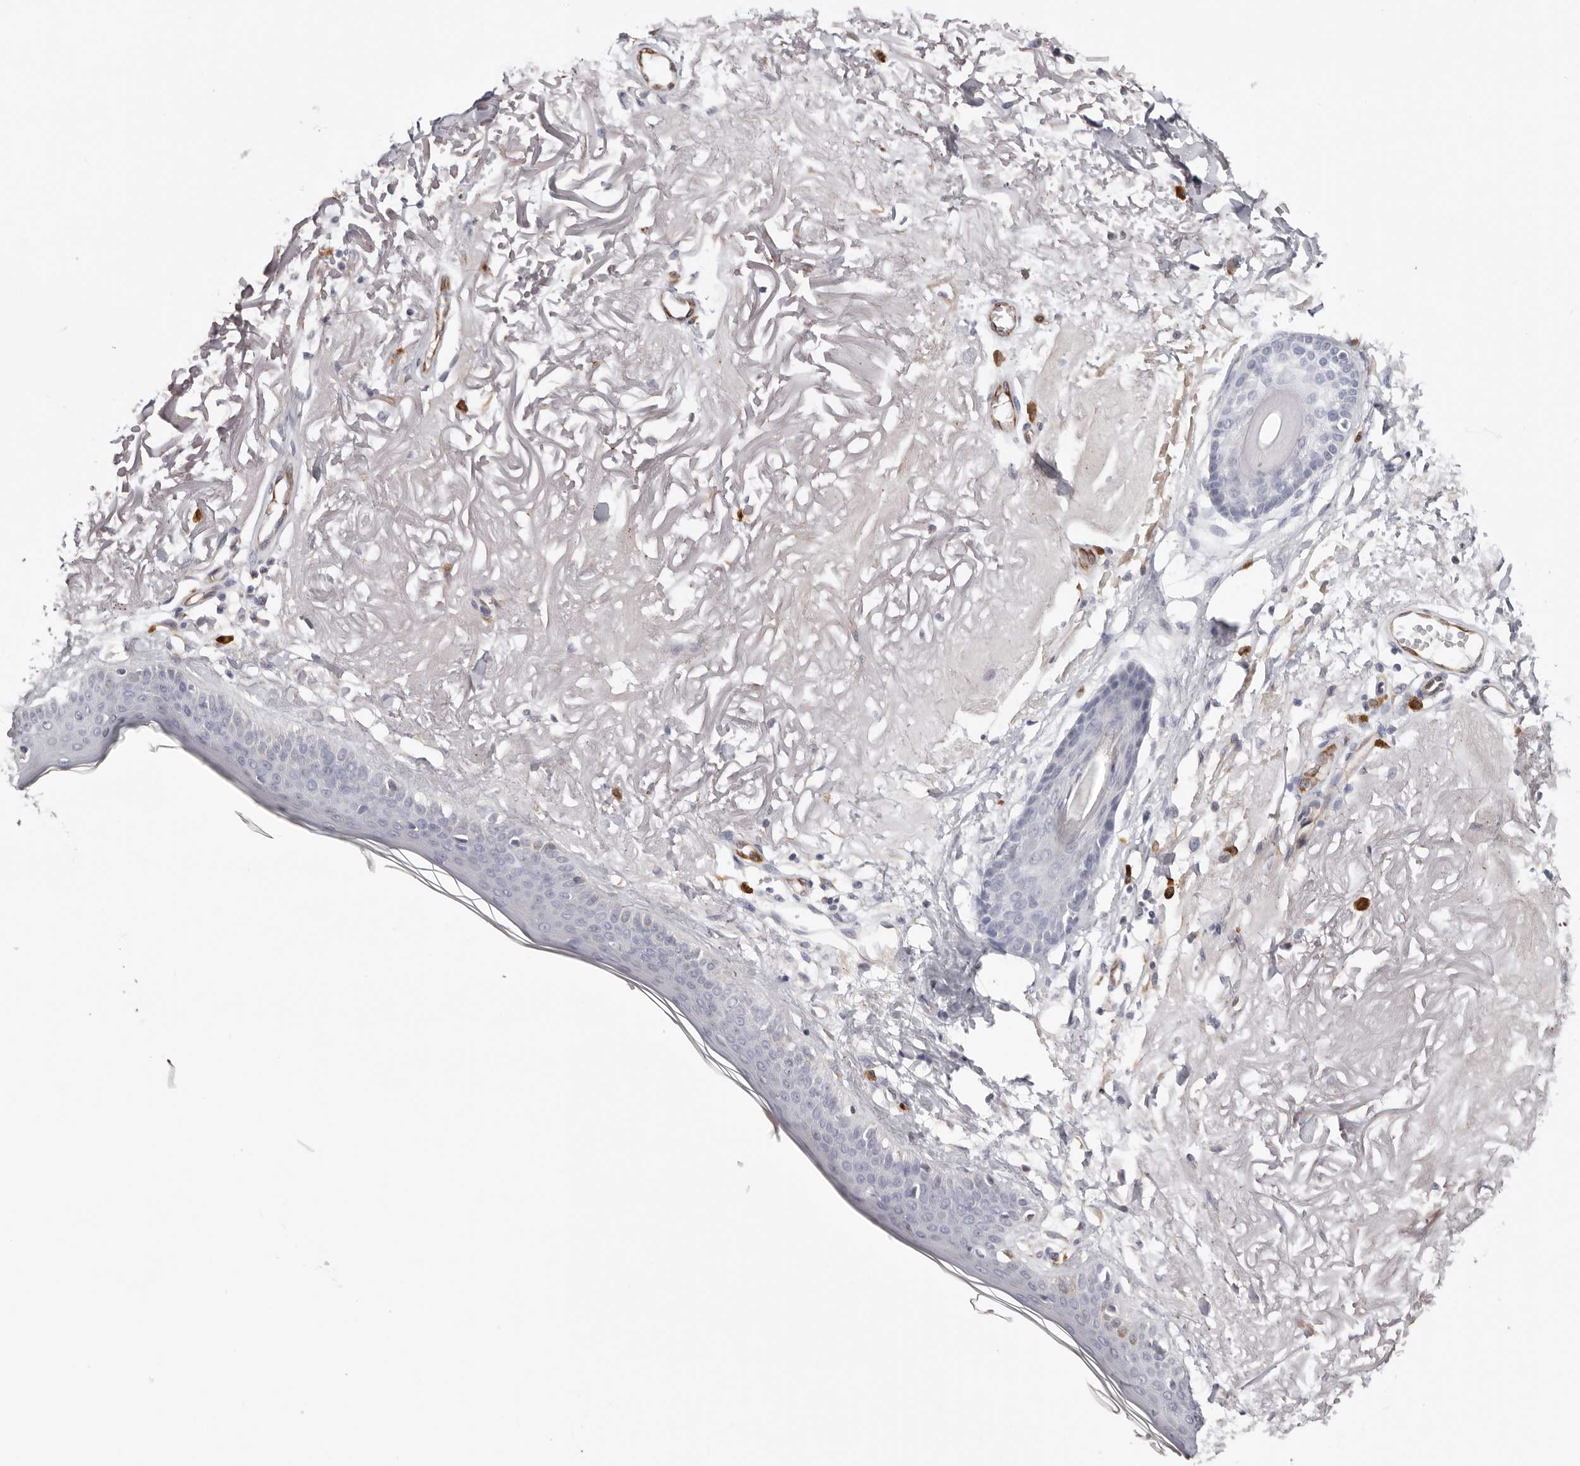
{"staining": {"intensity": "negative", "quantity": "none", "location": "none"}, "tissue": "skin", "cell_type": "Fibroblasts", "image_type": "normal", "snomed": [{"axis": "morphology", "description": "Normal tissue, NOS"}, {"axis": "topography", "description": "Skin"}, {"axis": "topography", "description": "Skeletal muscle"}], "caption": "Image shows no significant protein expression in fibroblasts of normal skin.", "gene": "PKDCC", "patient": {"sex": "male", "age": 83}}